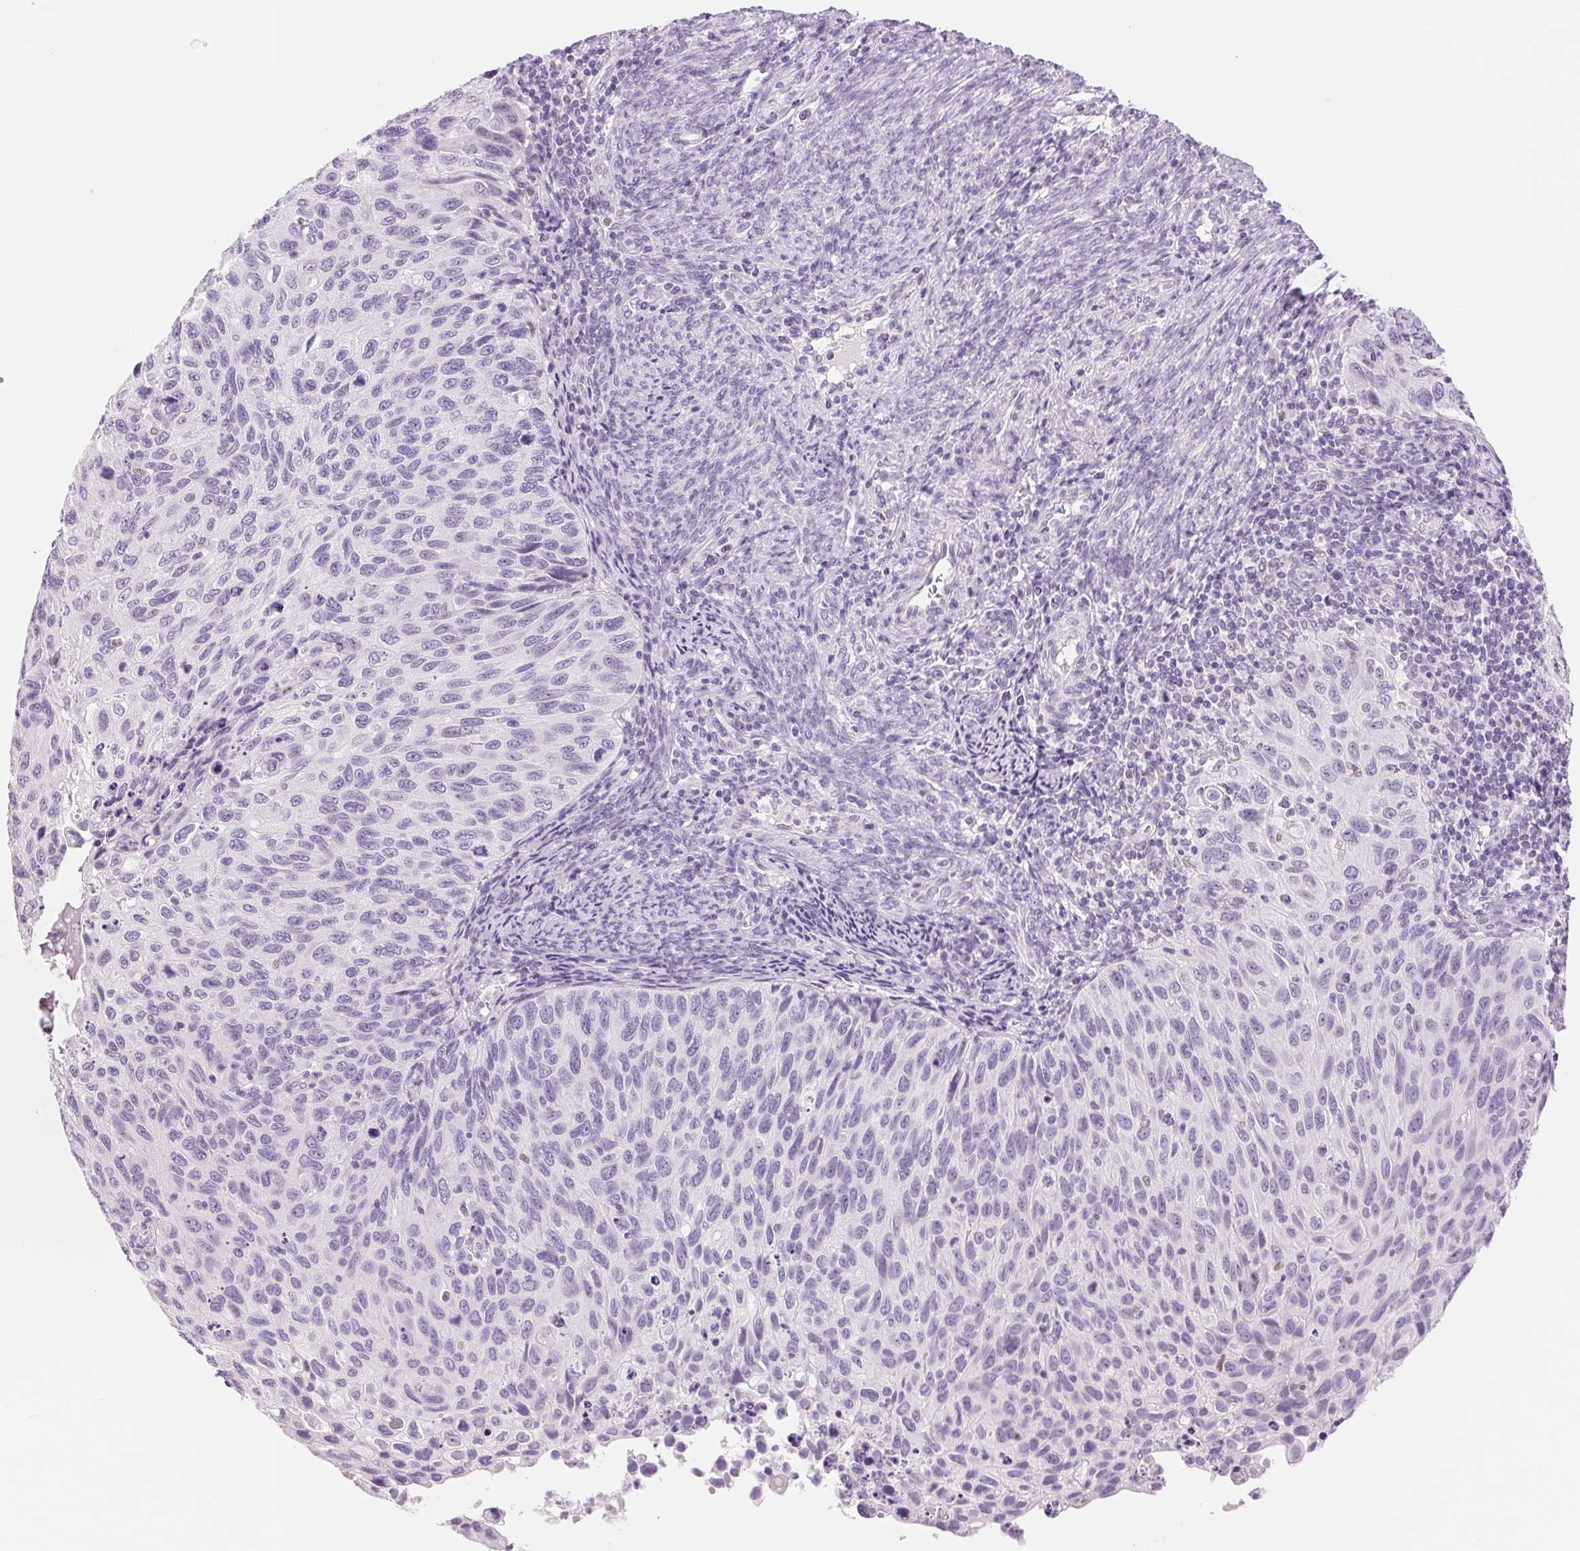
{"staining": {"intensity": "negative", "quantity": "none", "location": "none"}, "tissue": "cervical cancer", "cell_type": "Tumor cells", "image_type": "cancer", "snomed": [{"axis": "morphology", "description": "Squamous cell carcinoma, NOS"}, {"axis": "topography", "description": "Cervix"}], "caption": "Tumor cells show no significant protein expression in squamous cell carcinoma (cervical).", "gene": "ASGR2", "patient": {"sex": "female", "age": 70}}